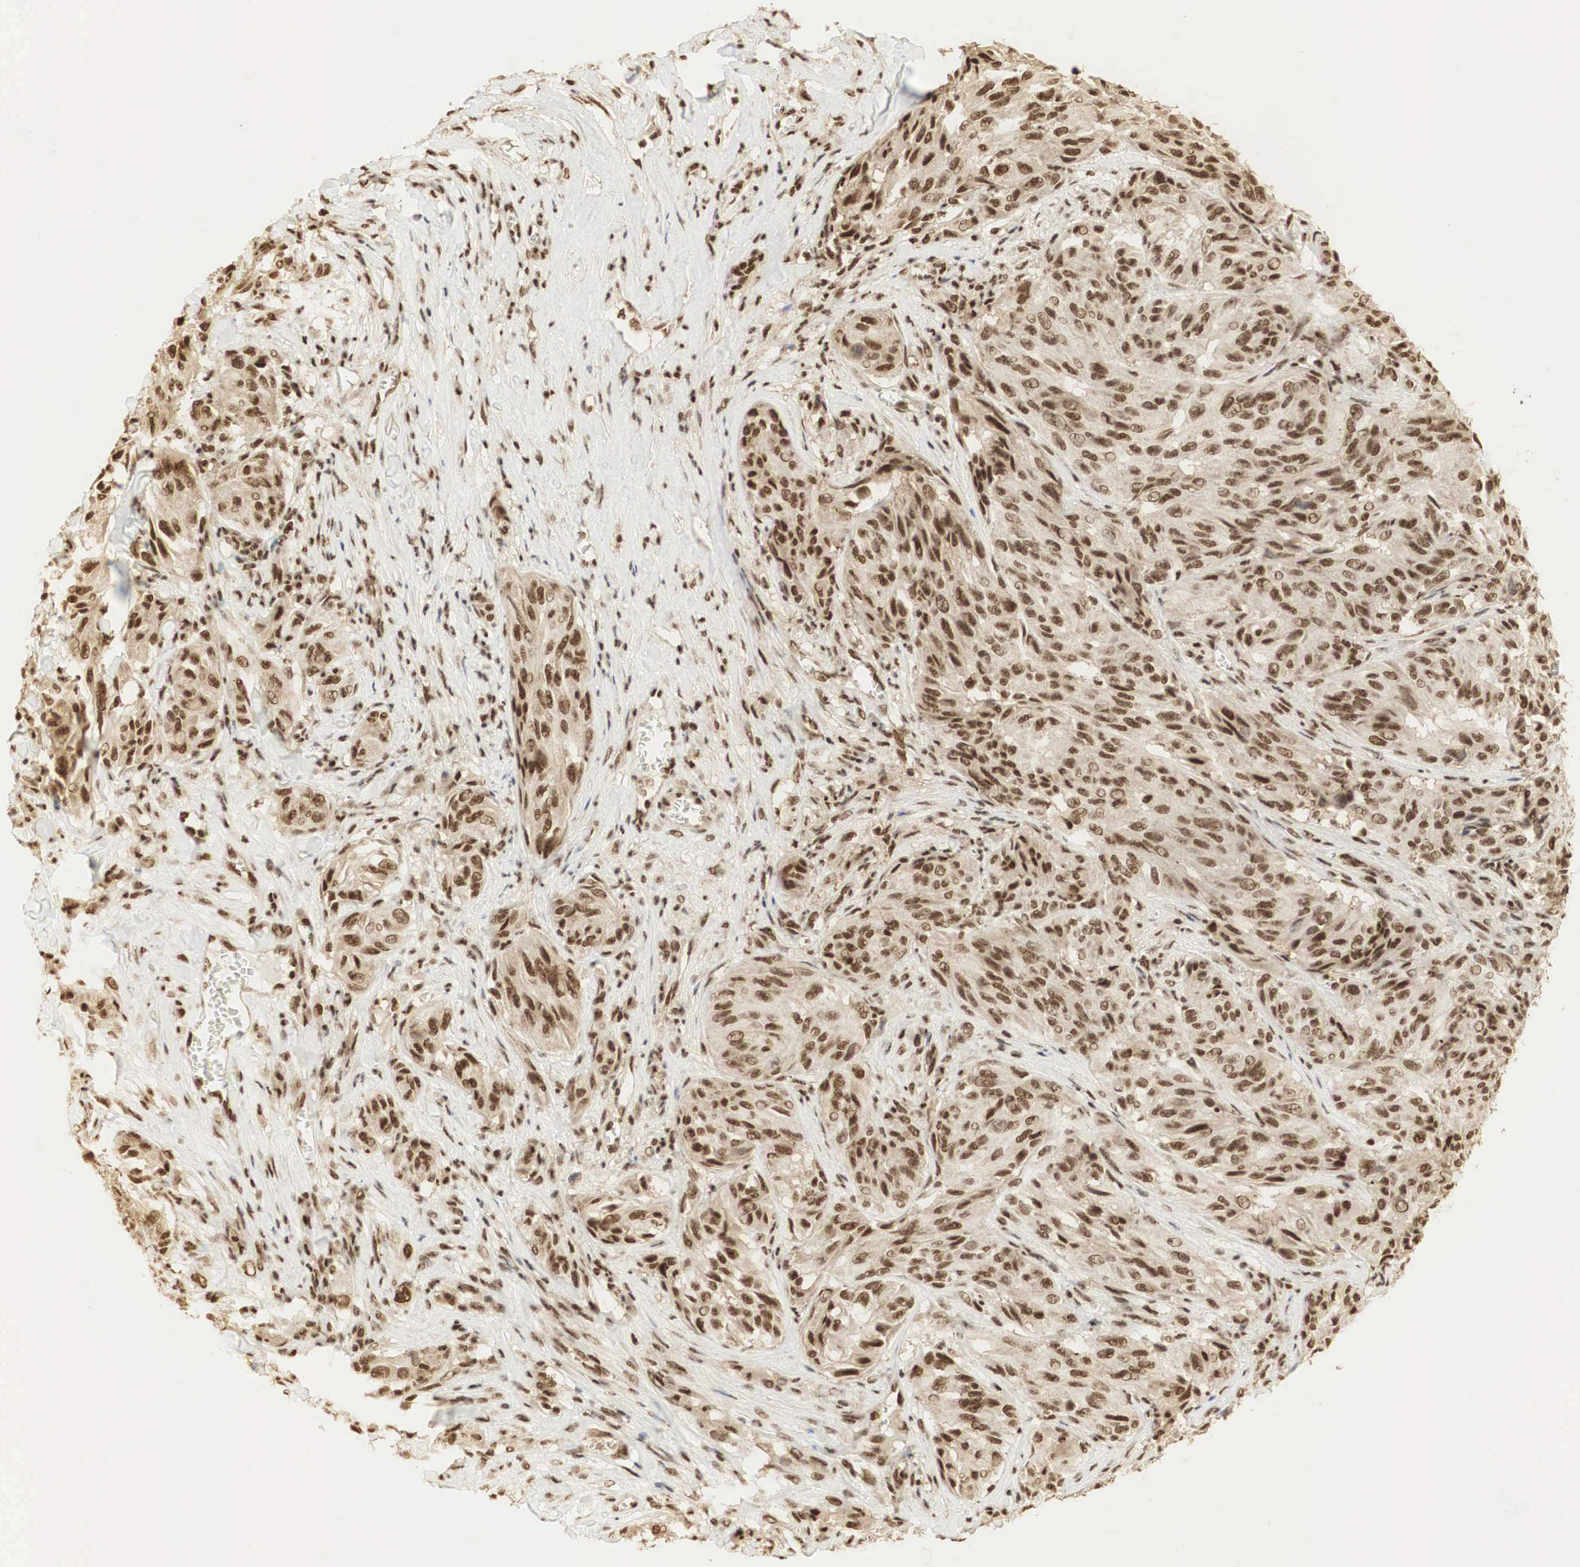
{"staining": {"intensity": "moderate", "quantity": ">75%", "location": "cytoplasmic/membranous,nuclear"}, "tissue": "melanoma", "cell_type": "Tumor cells", "image_type": "cancer", "snomed": [{"axis": "morphology", "description": "Malignant melanoma, NOS"}, {"axis": "topography", "description": "Skin"}], "caption": "DAB immunohistochemical staining of human malignant melanoma displays moderate cytoplasmic/membranous and nuclear protein expression in approximately >75% of tumor cells.", "gene": "RNF113A", "patient": {"sex": "male", "age": 54}}